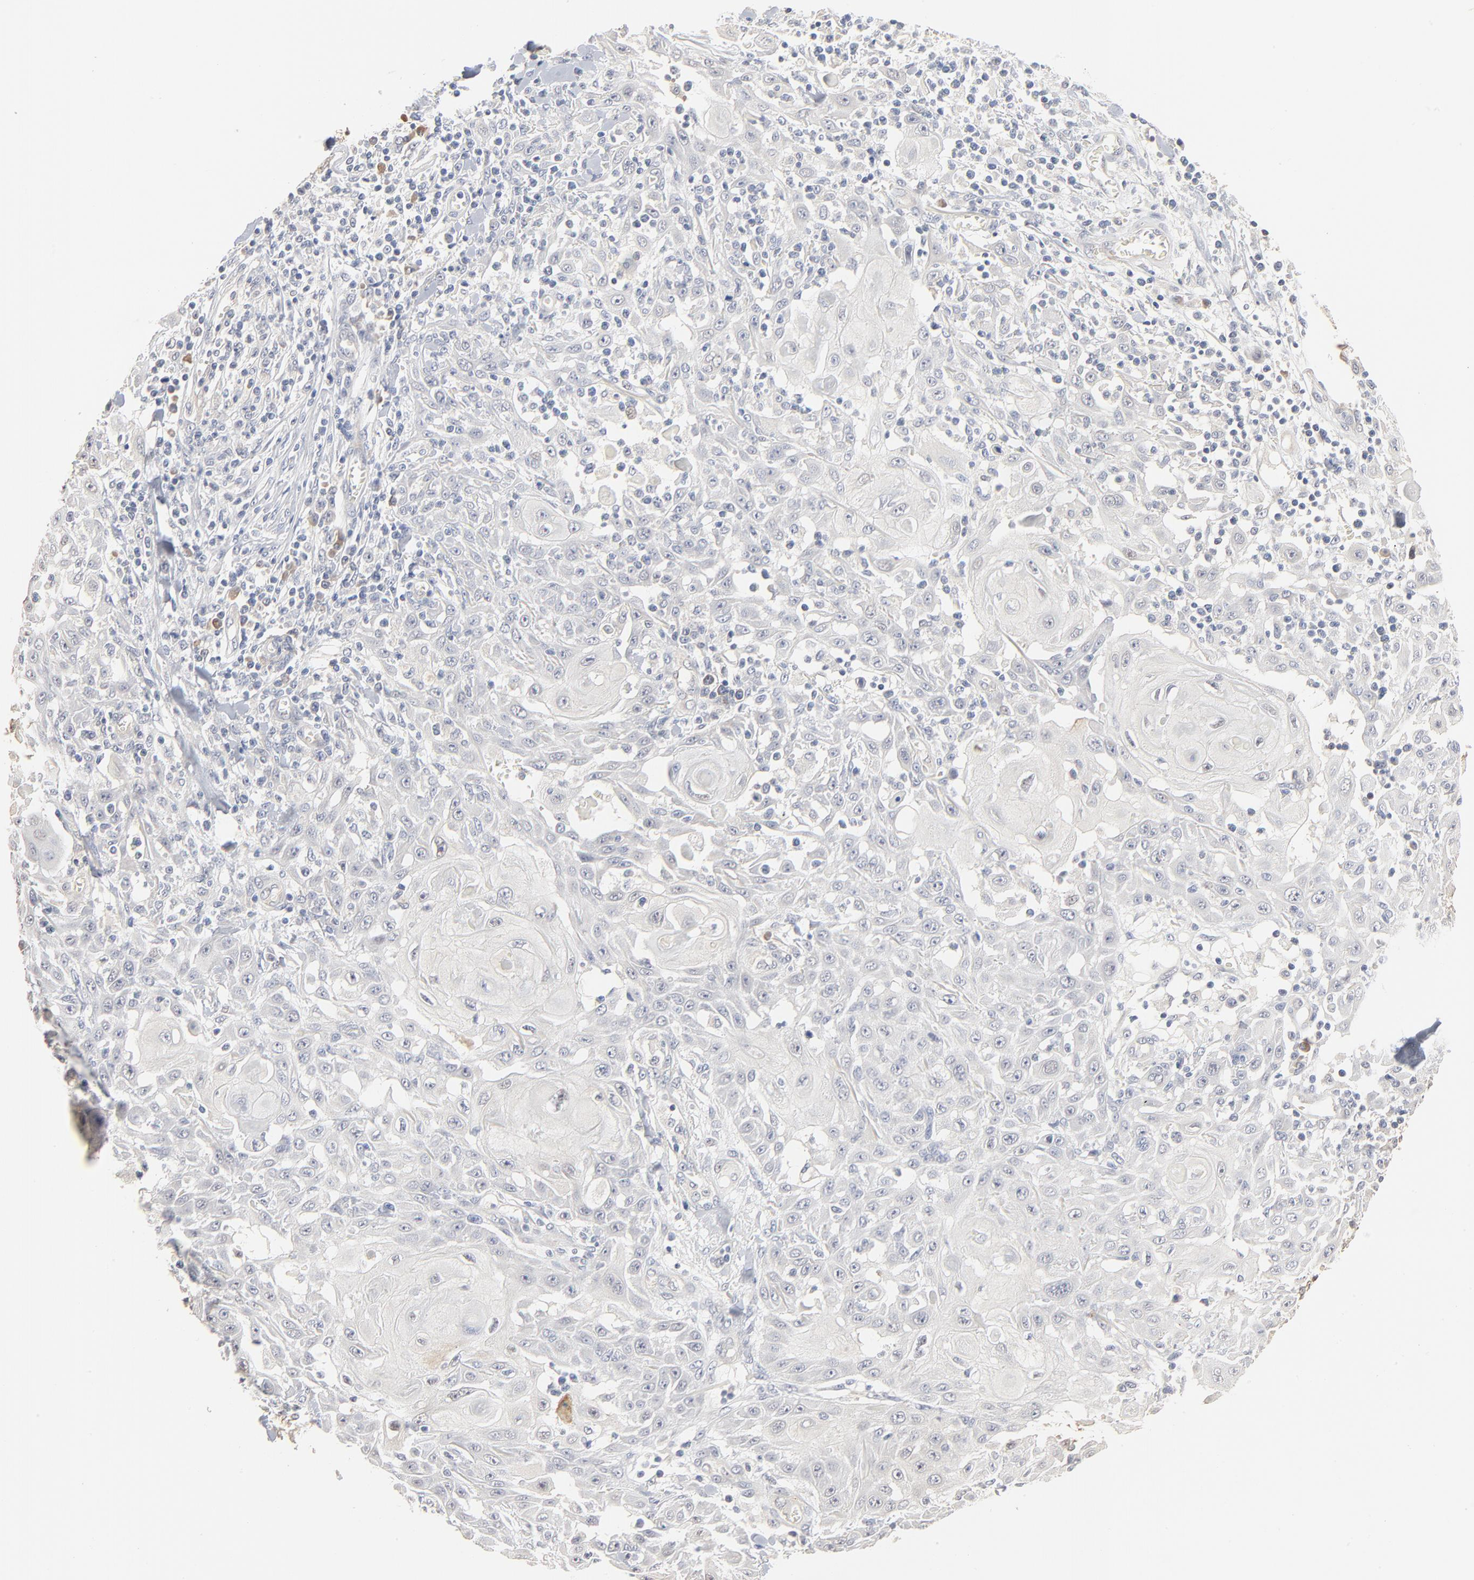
{"staining": {"intensity": "negative", "quantity": "none", "location": "none"}, "tissue": "skin cancer", "cell_type": "Tumor cells", "image_type": "cancer", "snomed": [{"axis": "morphology", "description": "Squamous cell carcinoma, NOS"}, {"axis": "topography", "description": "Skin"}], "caption": "DAB immunohistochemical staining of human skin cancer (squamous cell carcinoma) shows no significant positivity in tumor cells. (DAB immunohistochemistry with hematoxylin counter stain).", "gene": "EPCAM", "patient": {"sex": "male", "age": 24}}